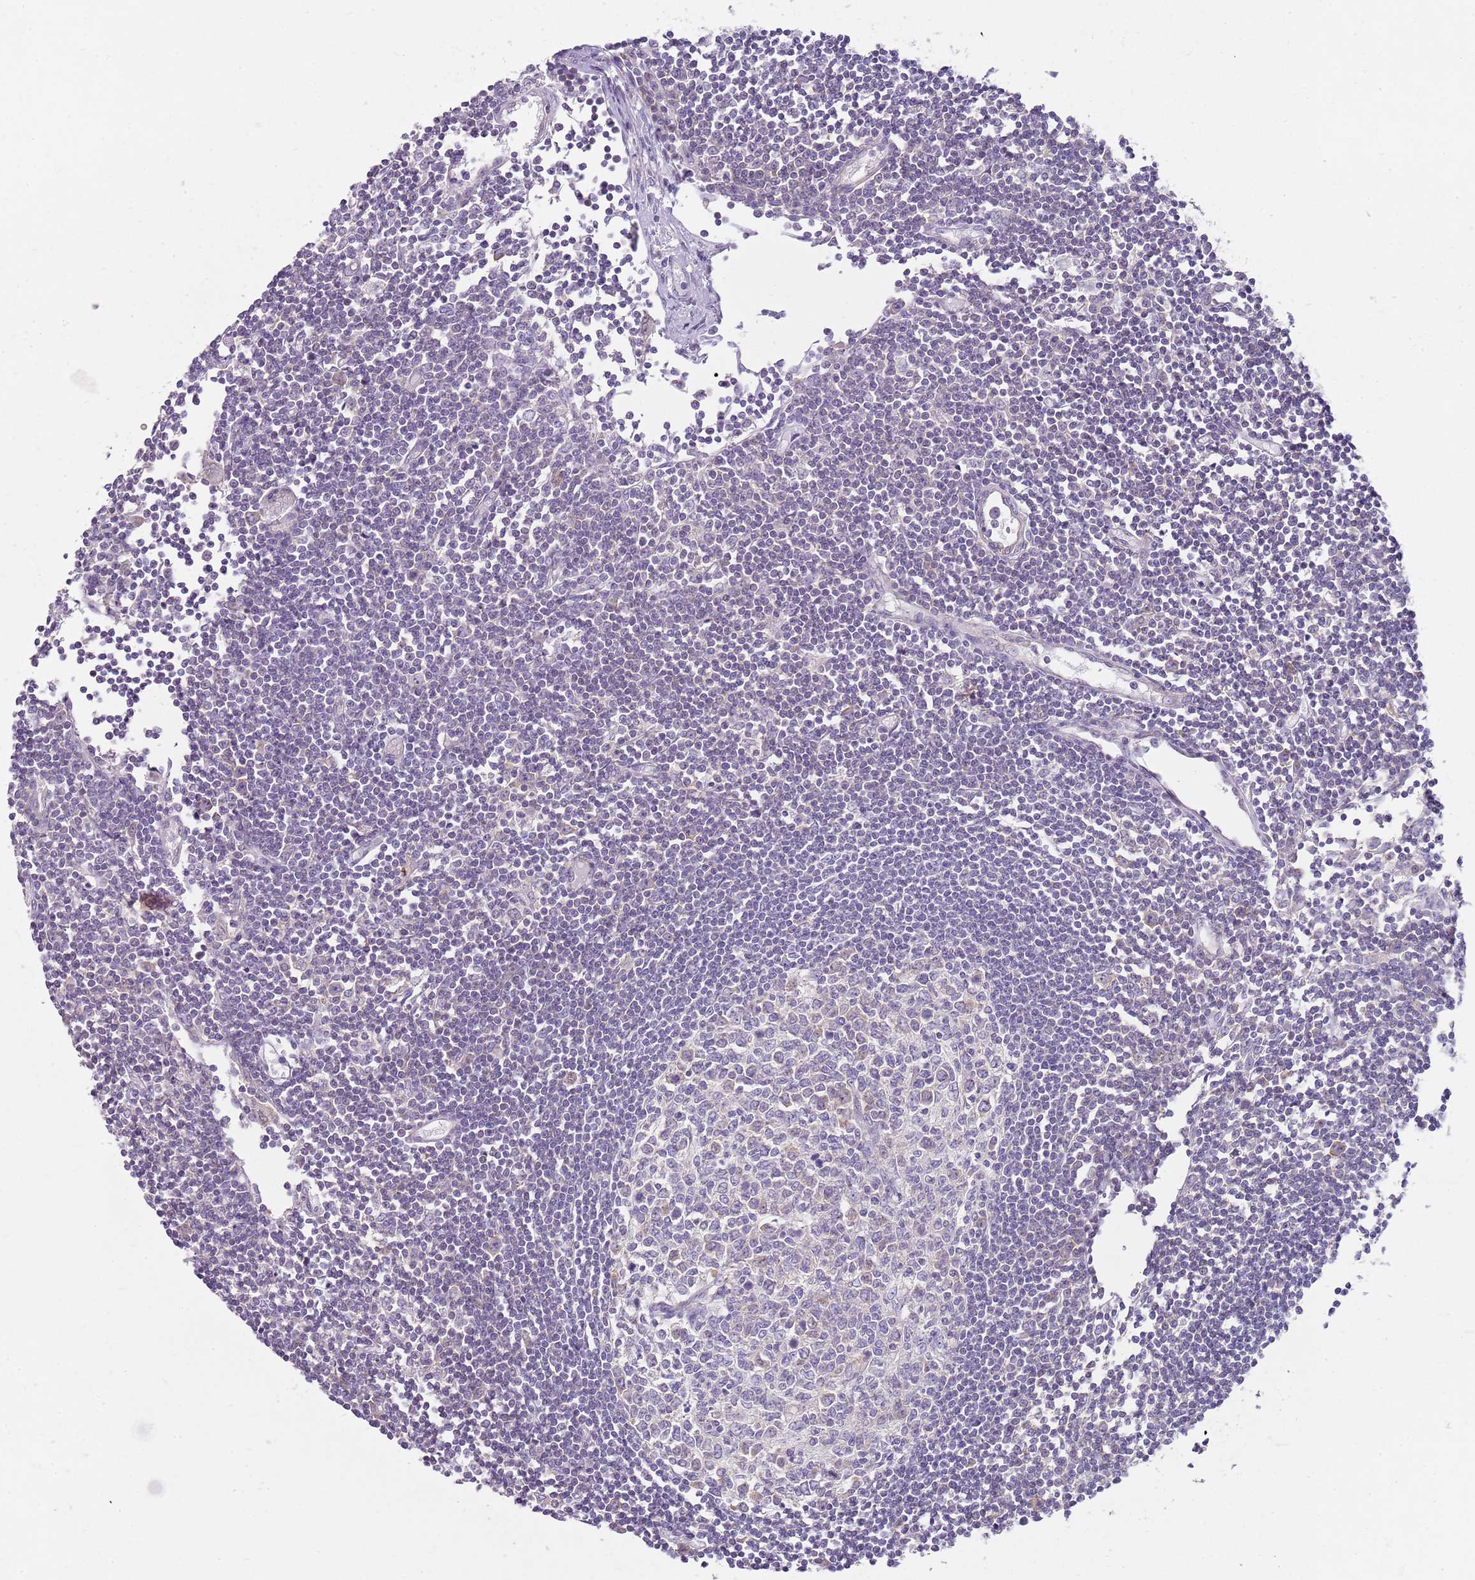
{"staining": {"intensity": "negative", "quantity": "none", "location": "none"}, "tissue": "lymph node", "cell_type": "Germinal center cells", "image_type": "normal", "snomed": [{"axis": "morphology", "description": "Normal tissue, NOS"}, {"axis": "topography", "description": "Lymph node"}], "caption": "Protein analysis of benign lymph node displays no significant expression in germinal center cells. (Brightfield microscopy of DAB (3,3'-diaminobenzidine) IHC at high magnification).", "gene": "SLC26A6", "patient": {"sex": "female", "age": 11}}